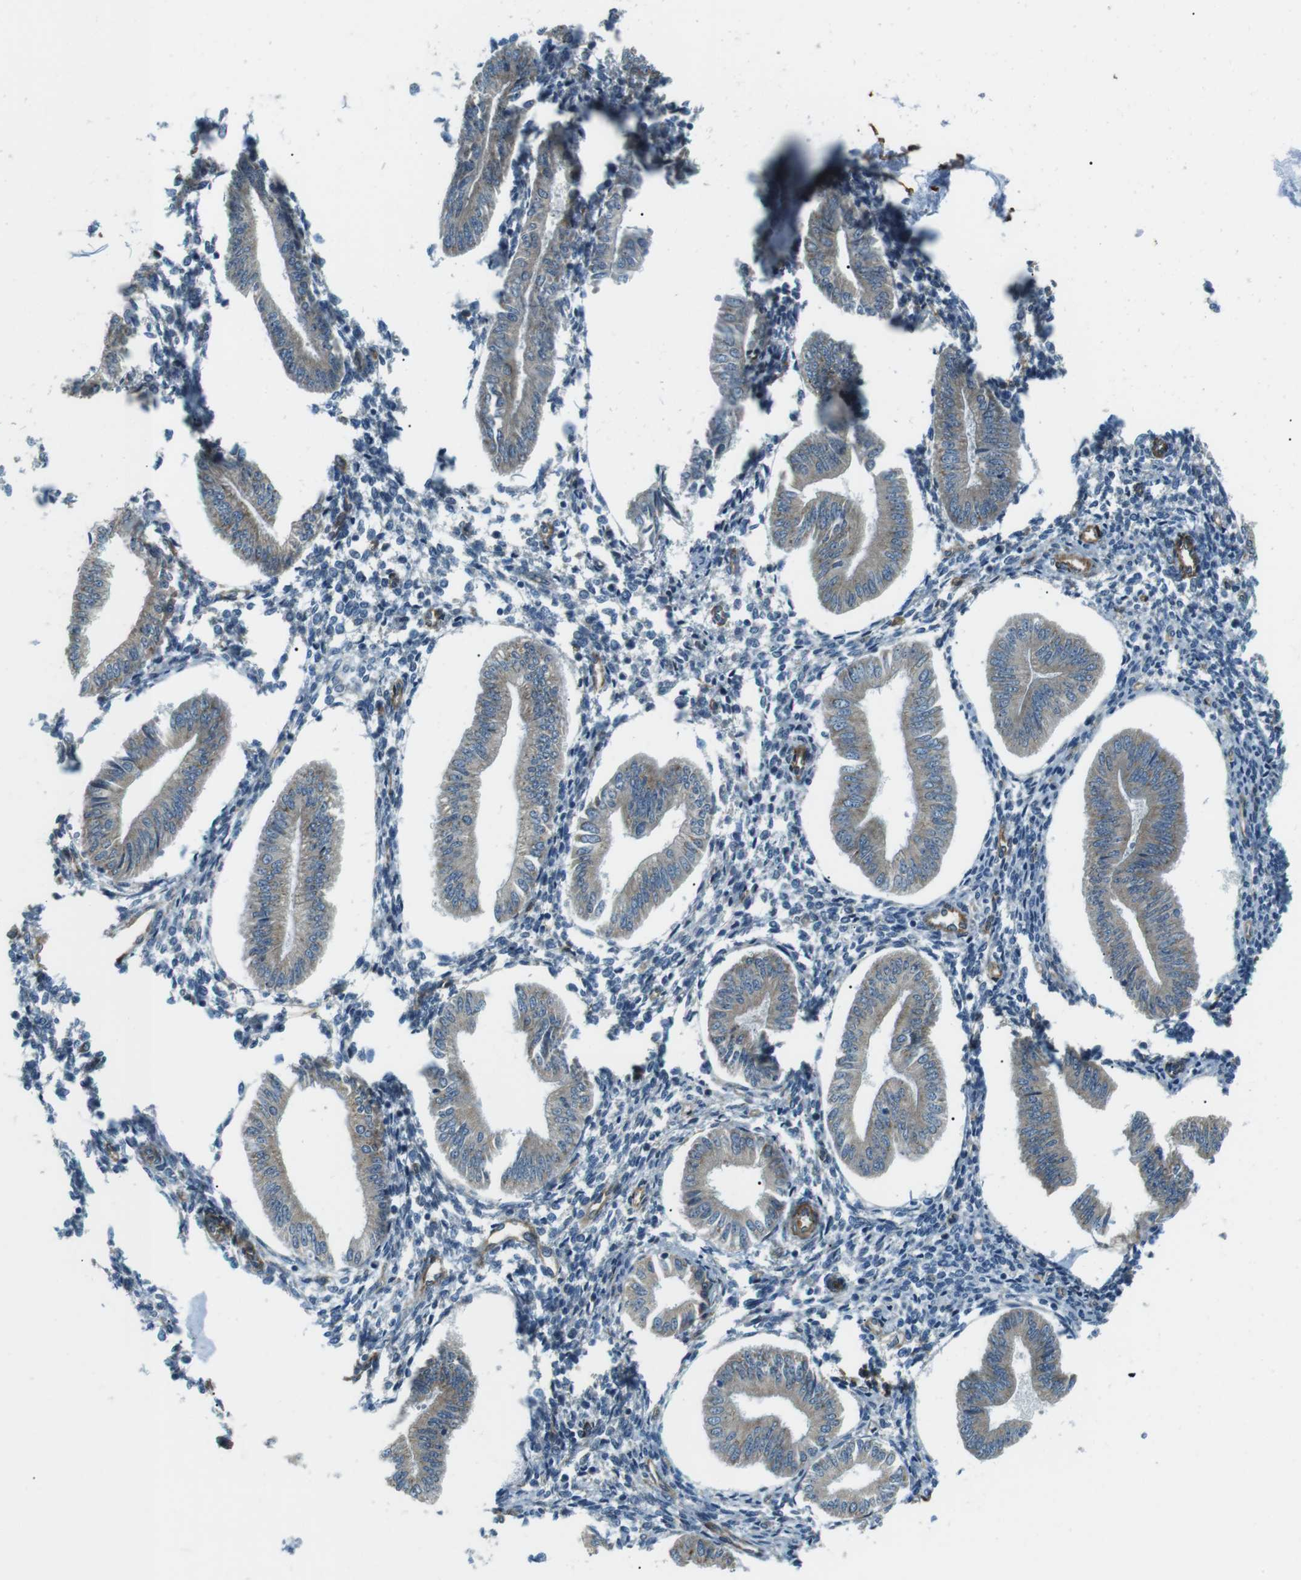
{"staining": {"intensity": "moderate", "quantity": "<25%", "location": "cytoplasmic/membranous"}, "tissue": "endometrium", "cell_type": "Cells in endometrial stroma", "image_type": "normal", "snomed": [{"axis": "morphology", "description": "Normal tissue, NOS"}, {"axis": "topography", "description": "Endometrium"}], "caption": "DAB (3,3'-diaminobenzidine) immunohistochemical staining of unremarkable endometrium shows moderate cytoplasmic/membranous protein staining in about <25% of cells in endometrial stroma.", "gene": "ODR4", "patient": {"sex": "female", "age": 50}}